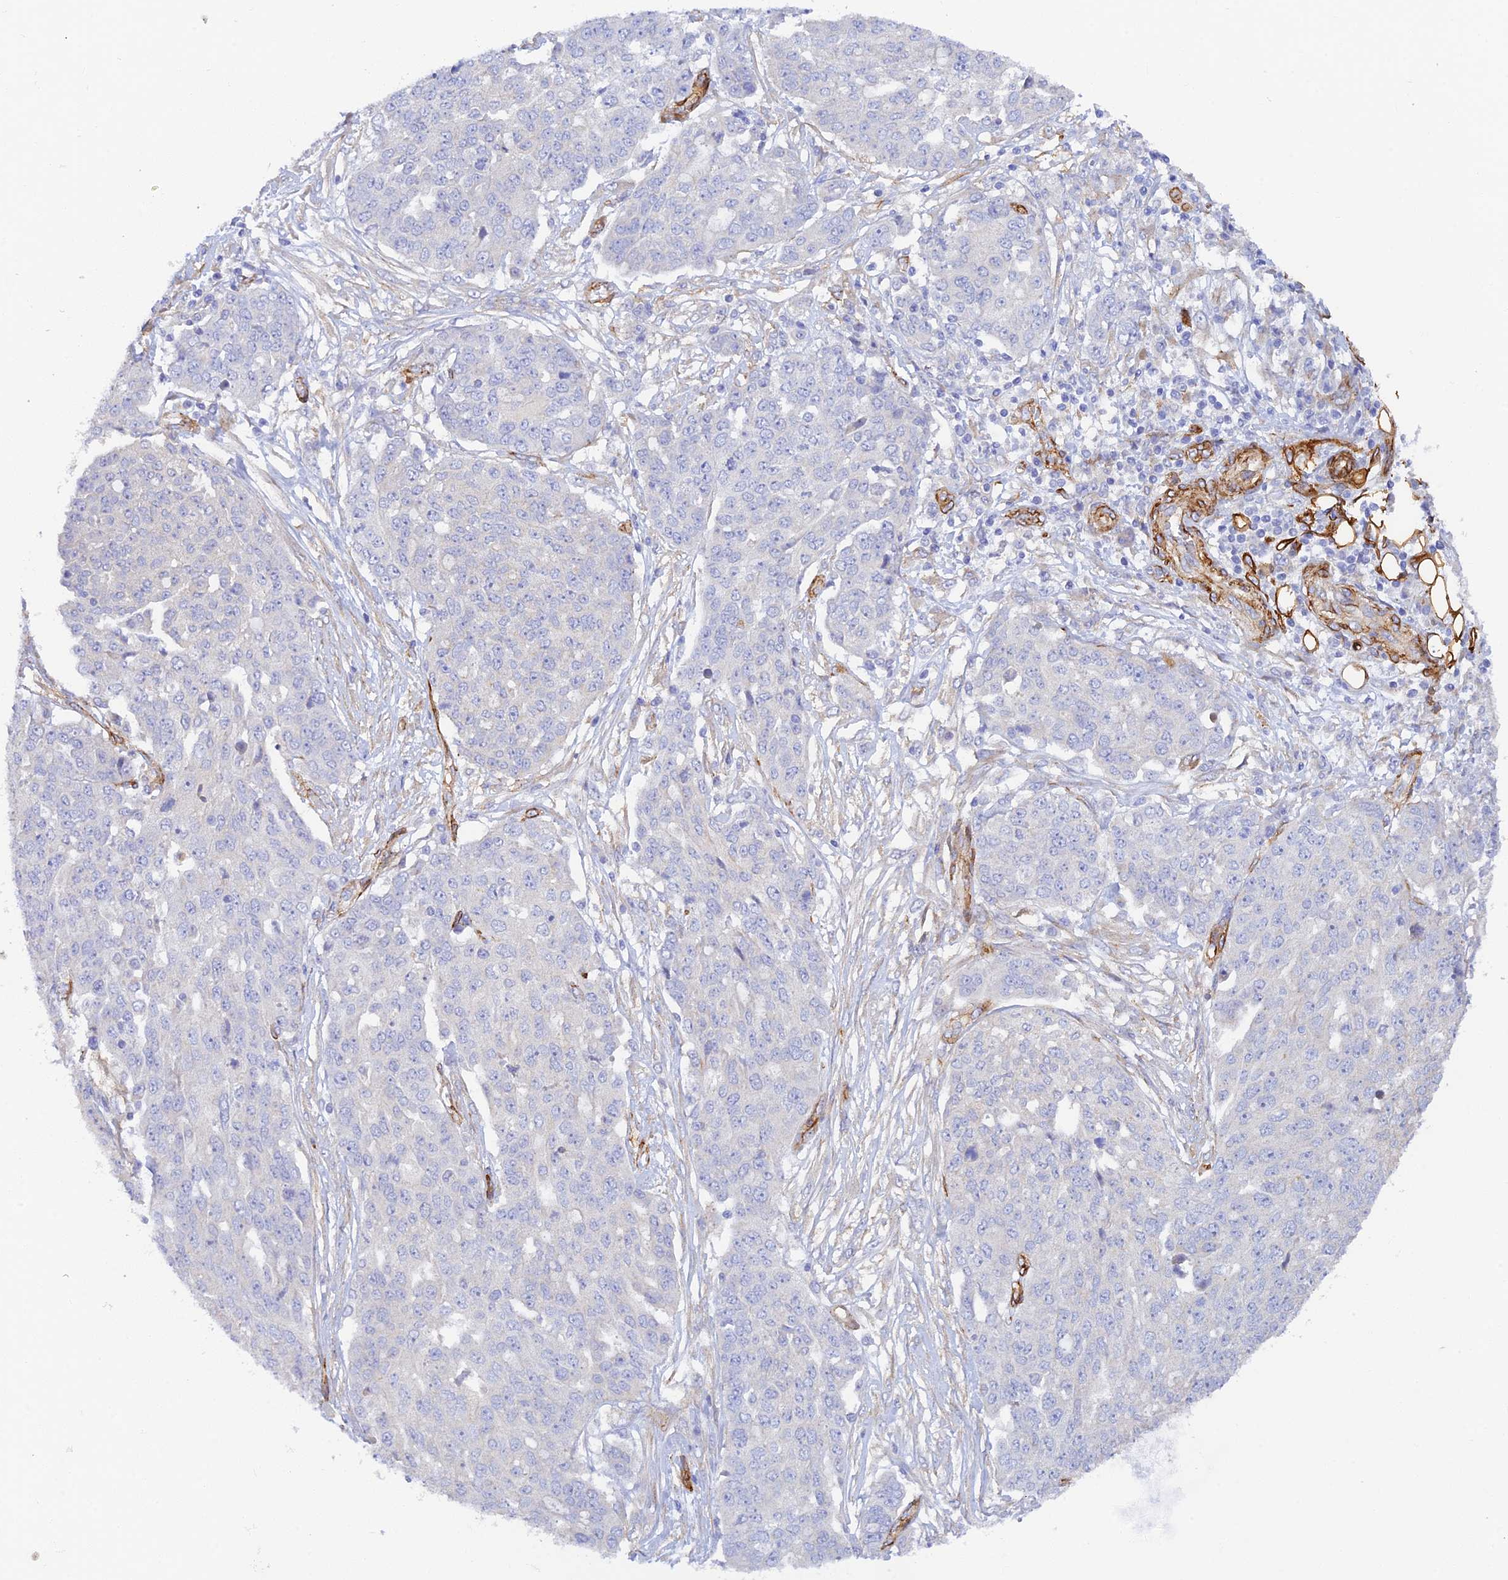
{"staining": {"intensity": "negative", "quantity": "none", "location": "none"}, "tissue": "ovarian cancer", "cell_type": "Tumor cells", "image_type": "cancer", "snomed": [{"axis": "morphology", "description": "Cystadenocarcinoma, serous, NOS"}, {"axis": "topography", "description": "Soft tissue"}, {"axis": "topography", "description": "Ovary"}], "caption": "There is no significant expression in tumor cells of ovarian cancer.", "gene": "MYO9A", "patient": {"sex": "female", "age": 57}}